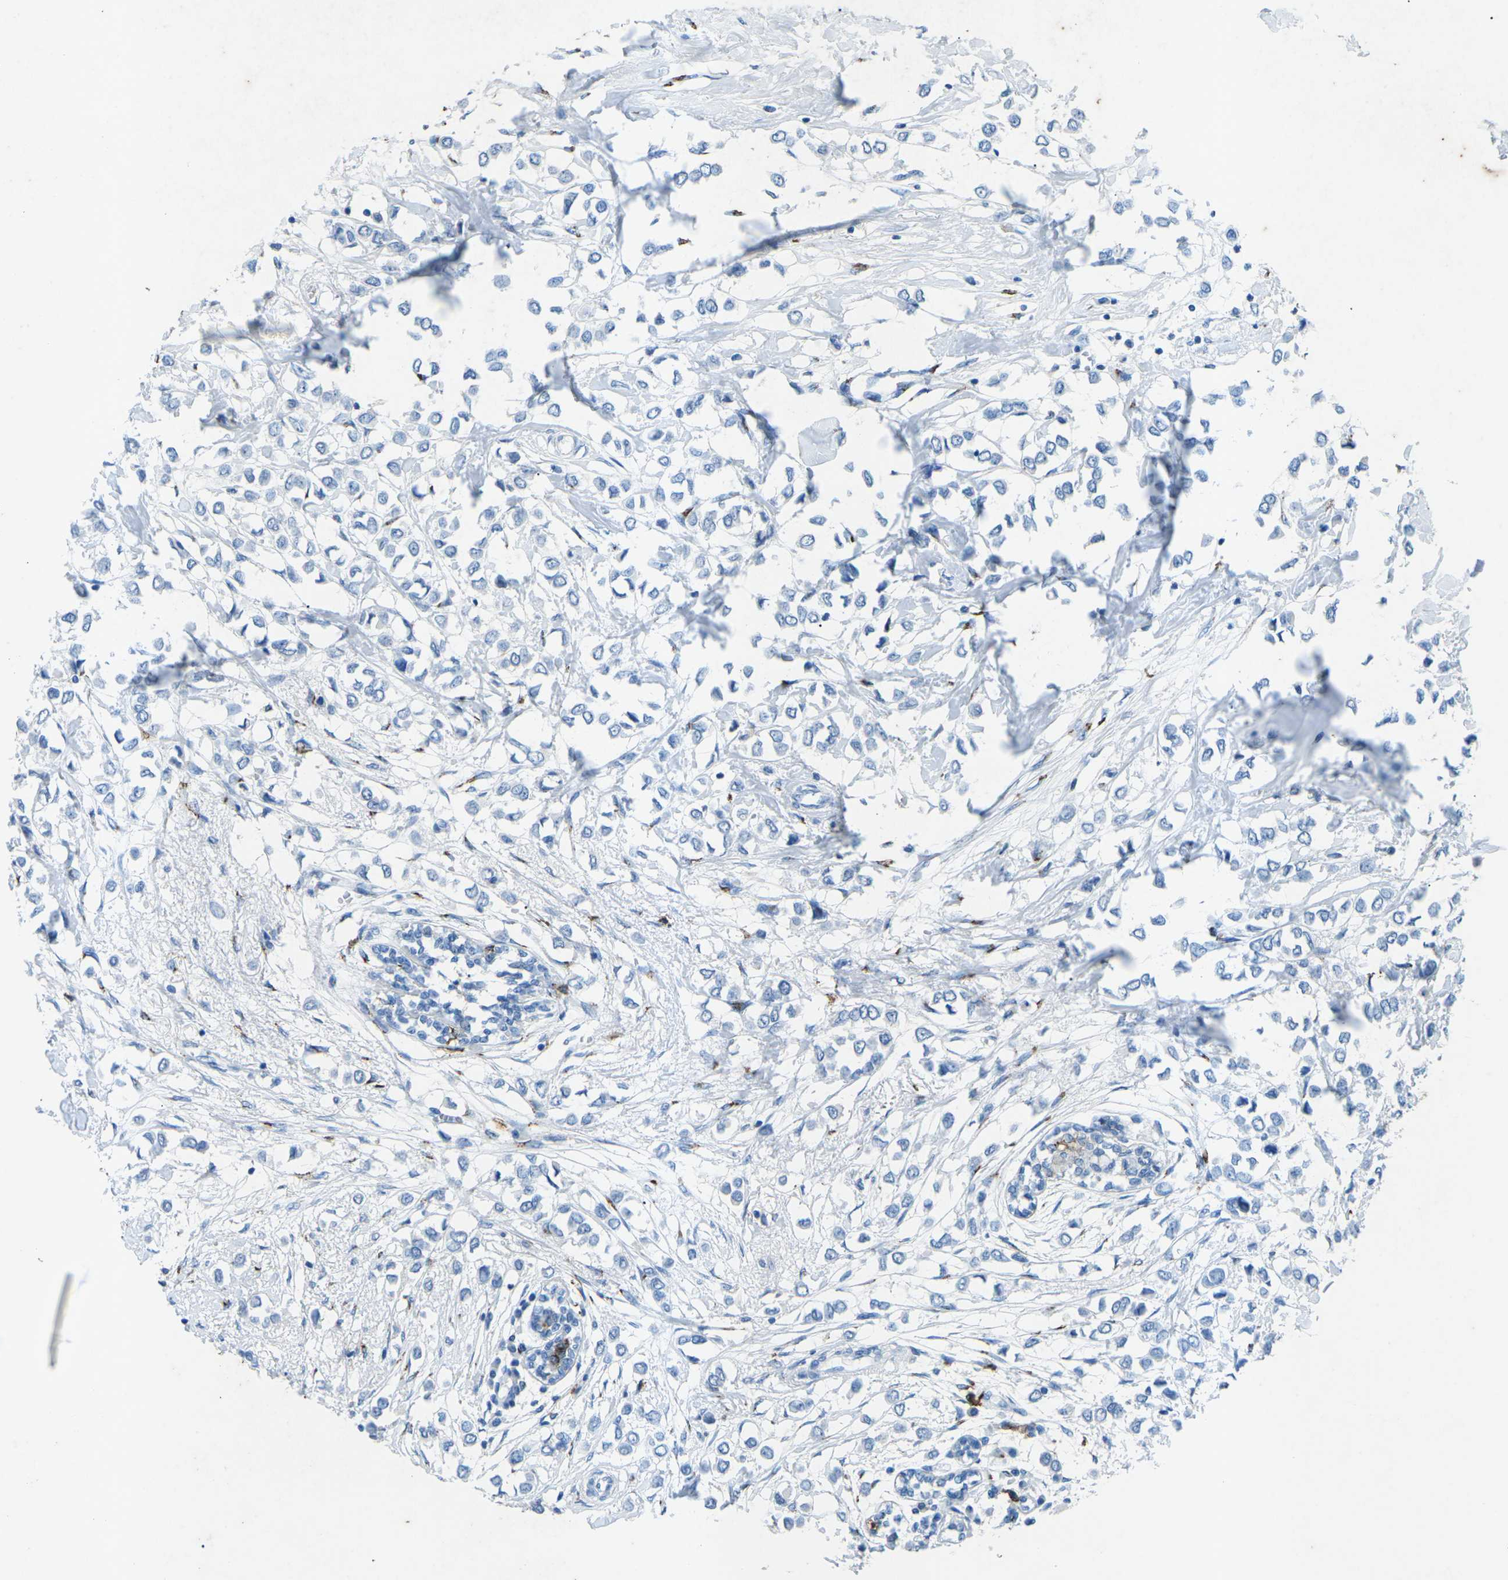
{"staining": {"intensity": "negative", "quantity": "none", "location": "none"}, "tissue": "breast cancer", "cell_type": "Tumor cells", "image_type": "cancer", "snomed": [{"axis": "morphology", "description": "Lobular carcinoma"}, {"axis": "topography", "description": "Breast"}], "caption": "An image of human lobular carcinoma (breast) is negative for staining in tumor cells. (DAB IHC visualized using brightfield microscopy, high magnification).", "gene": "CTAGE1", "patient": {"sex": "female", "age": 51}}